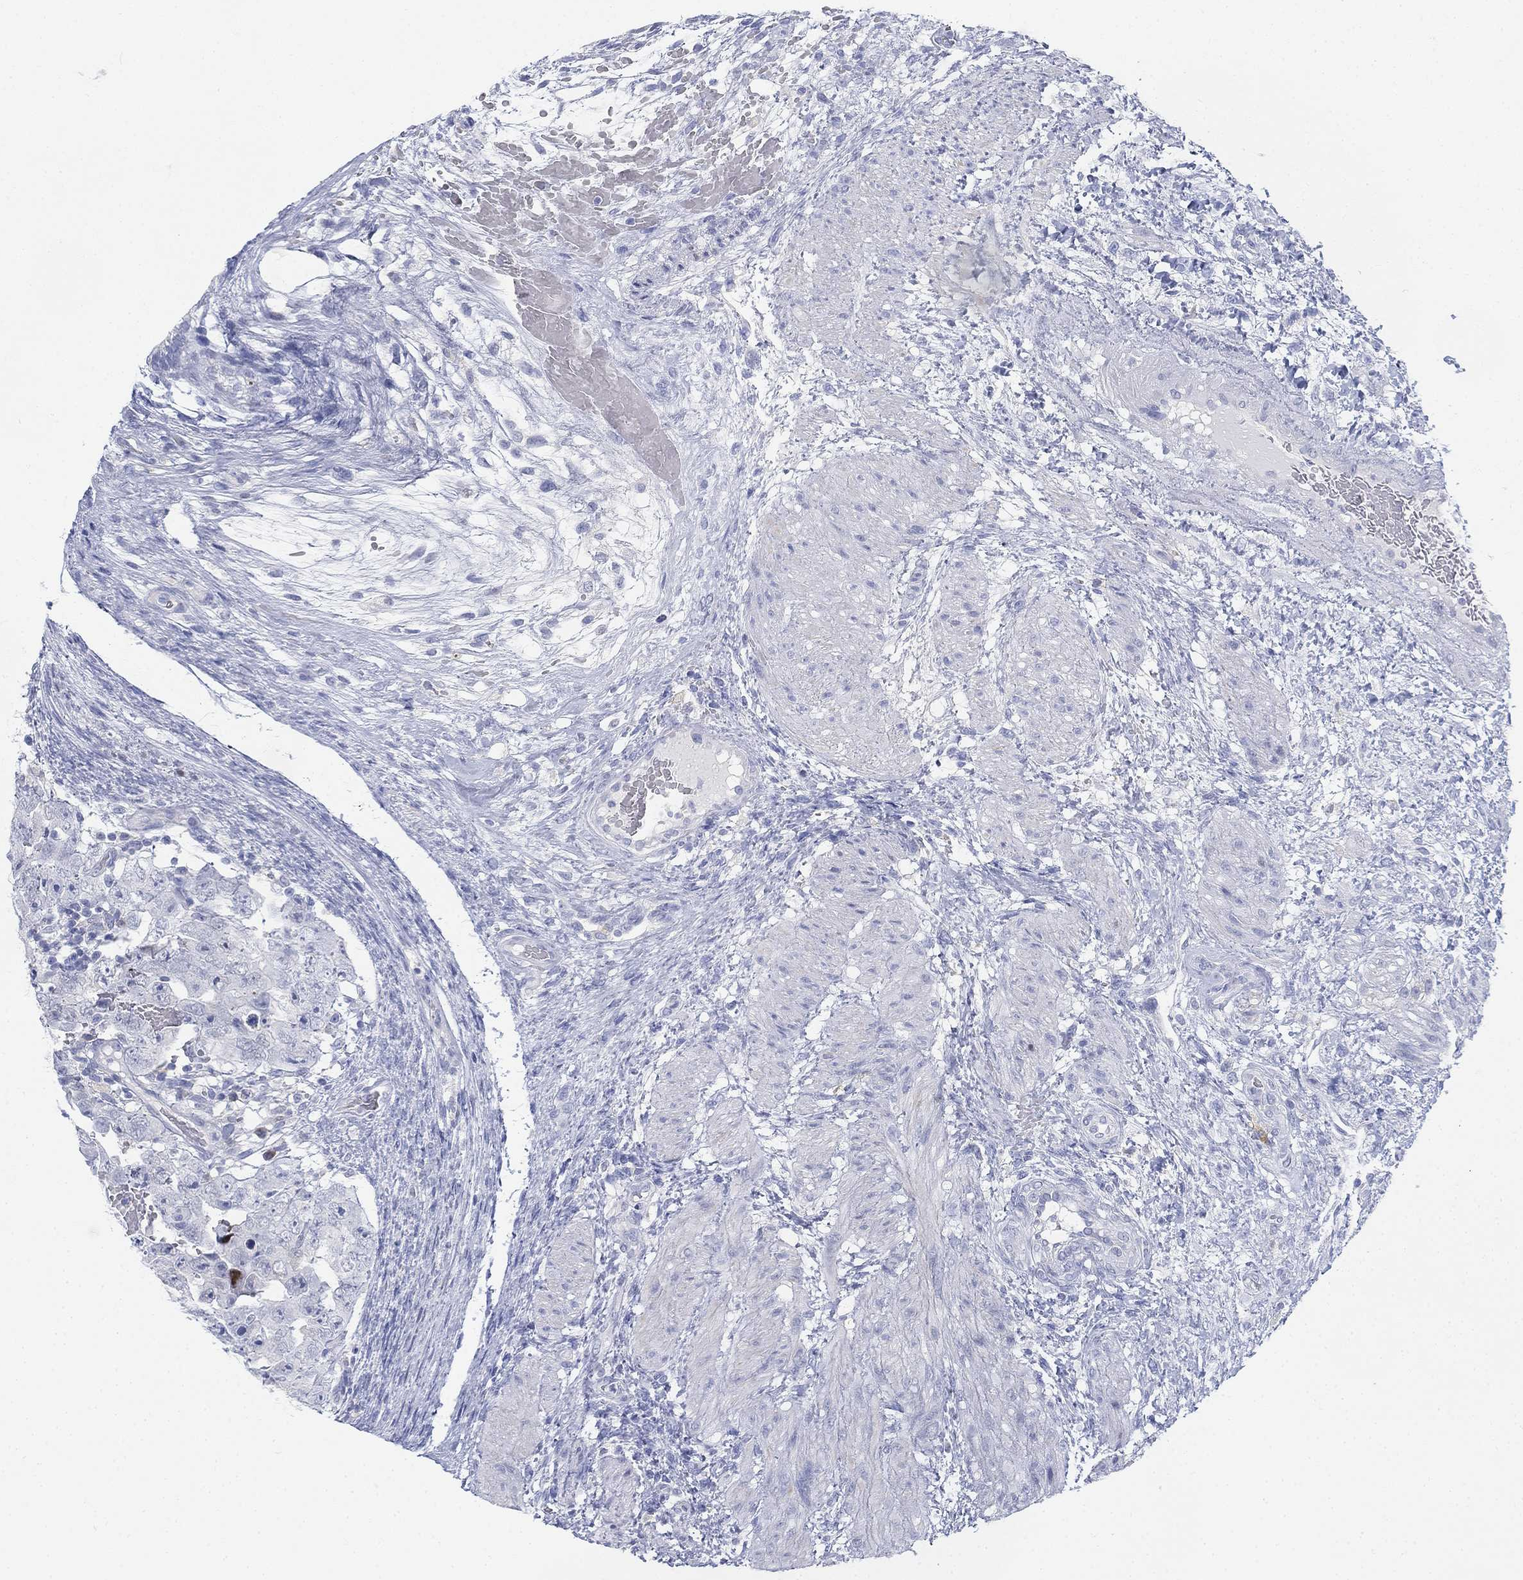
{"staining": {"intensity": "negative", "quantity": "none", "location": "none"}, "tissue": "testis cancer", "cell_type": "Tumor cells", "image_type": "cancer", "snomed": [{"axis": "morphology", "description": "Normal tissue, NOS"}, {"axis": "morphology", "description": "Carcinoma, Embryonal, NOS"}, {"axis": "topography", "description": "Testis"}, {"axis": "topography", "description": "Epididymis"}], "caption": "Tumor cells are negative for brown protein staining in embryonal carcinoma (testis).", "gene": "GCNA", "patient": {"sex": "male", "age": 24}}